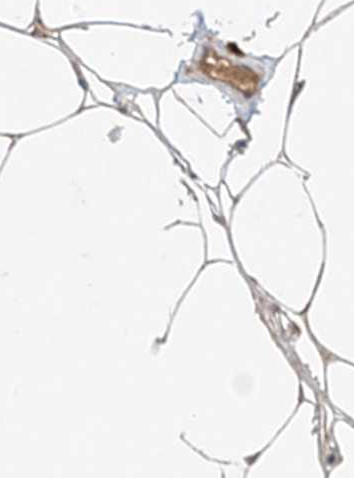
{"staining": {"intensity": "weak", "quantity": "25%-75%", "location": "cytoplasmic/membranous"}, "tissue": "adipose tissue", "cell_type": "Adipocytes", "image_type": "normal", "snomed": [{"axis": "morphology", "description": "Normal tissue, NOS"}, {"axis": "topography", "description": "Breast"}], "caption": "The micrograph exhibits immunohistochemical staining of benign adipose tissue. There is weak cytoplasmic/membranous positivity is appreciated in about 25%-75% of adipocytes. (DAB IHC, brown staining for protein, blue staining for nuclei).", "gene": "ODC1", "patient": {"sex": "female", "age": 23}}